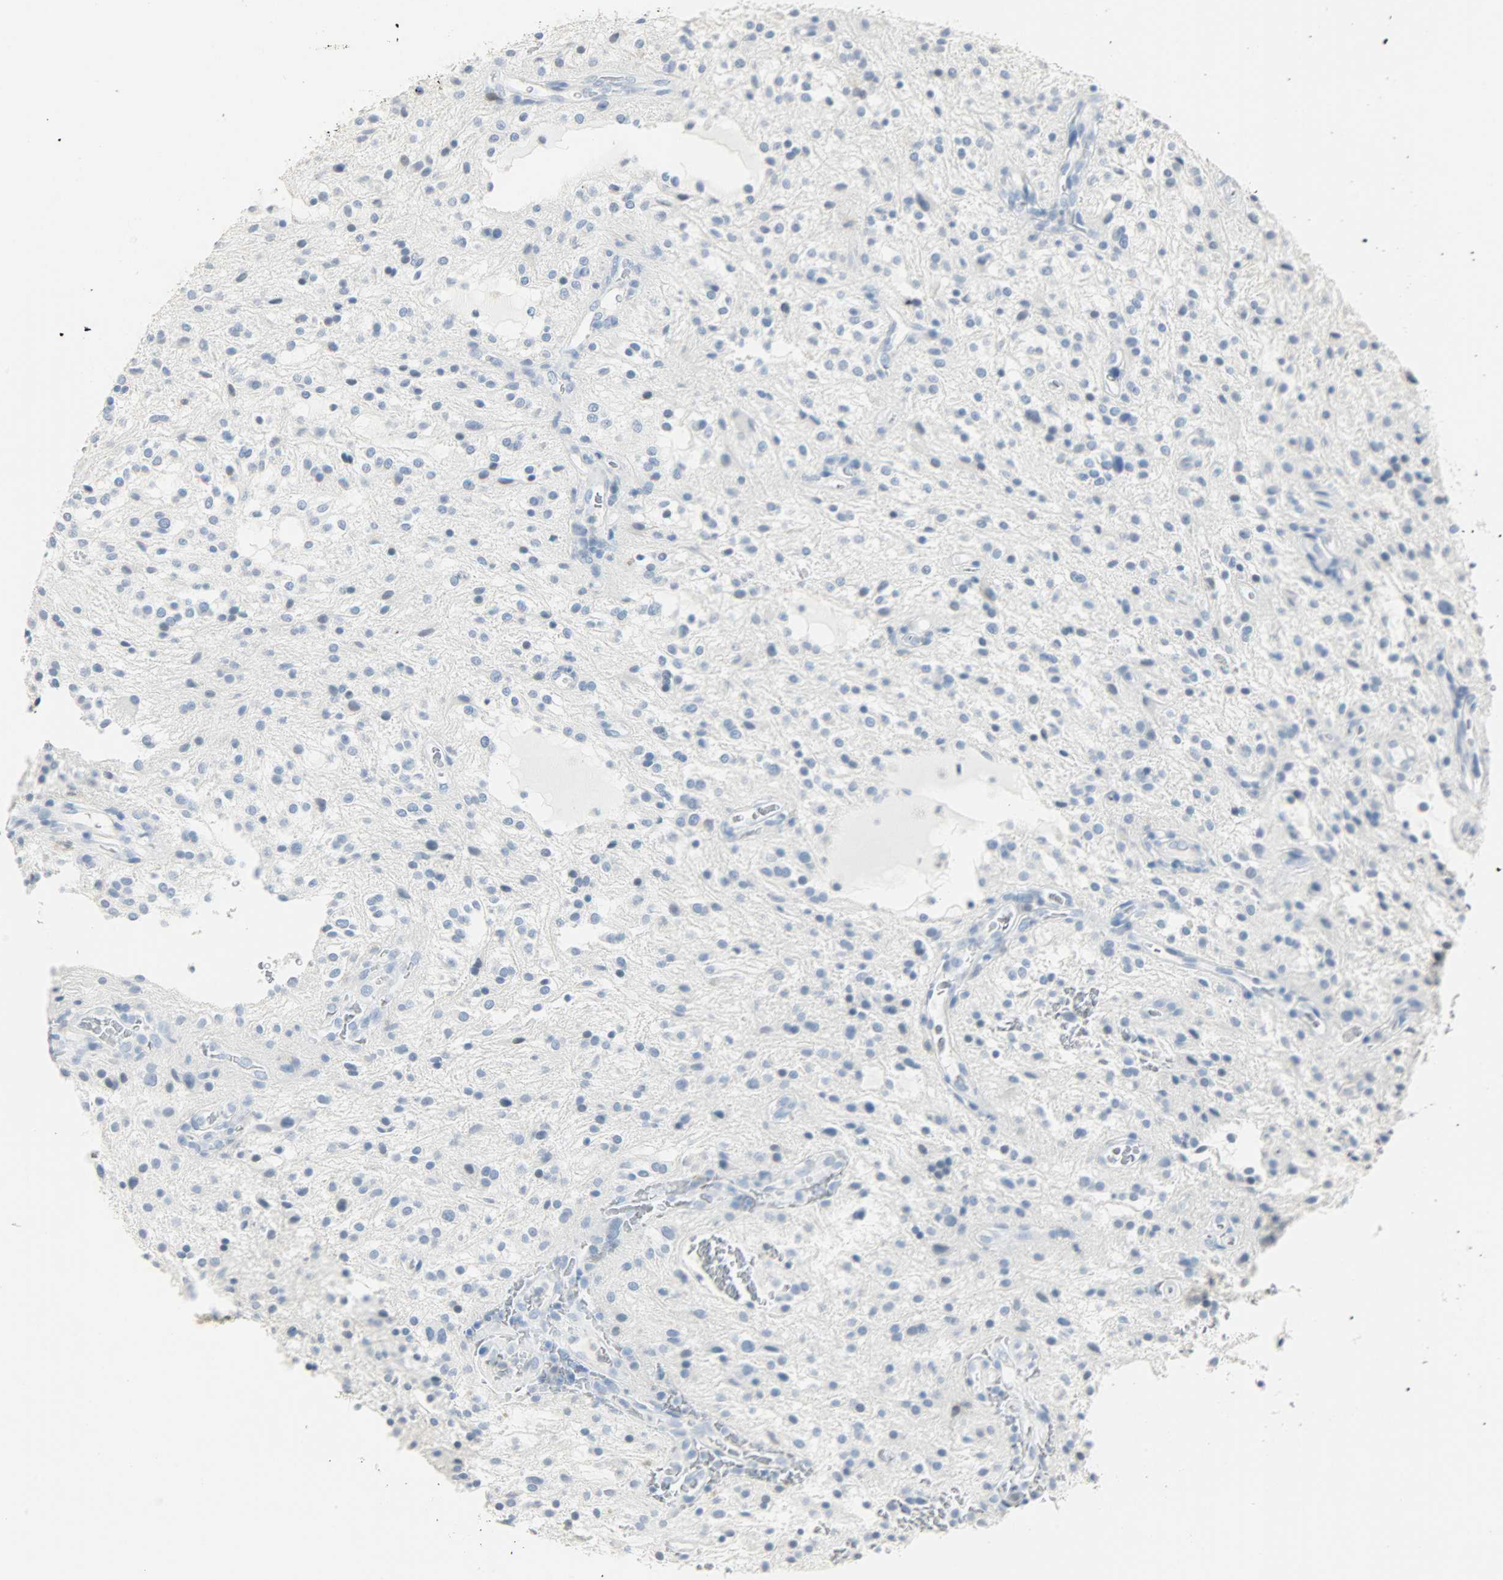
{"staining": {"intensity": "negative", "quantity": "none", "location": "none"}, "tissue": "glioma", "cell_type": "Tumor cells", "image_type": "cancer", "snomed": [{"axis": "morphology", "description": "Glioma, malignant, NOS"}, {"axis": "topography", "description": "Cerebellum"}], "caption": "Immunohistochemistry image of neoplastic tissue: glioma stained with DAB exhibits no significant protein positivity in tumor cells.", "gene": "PTPN6", "patient": {"sex": "female", "age": 10}}